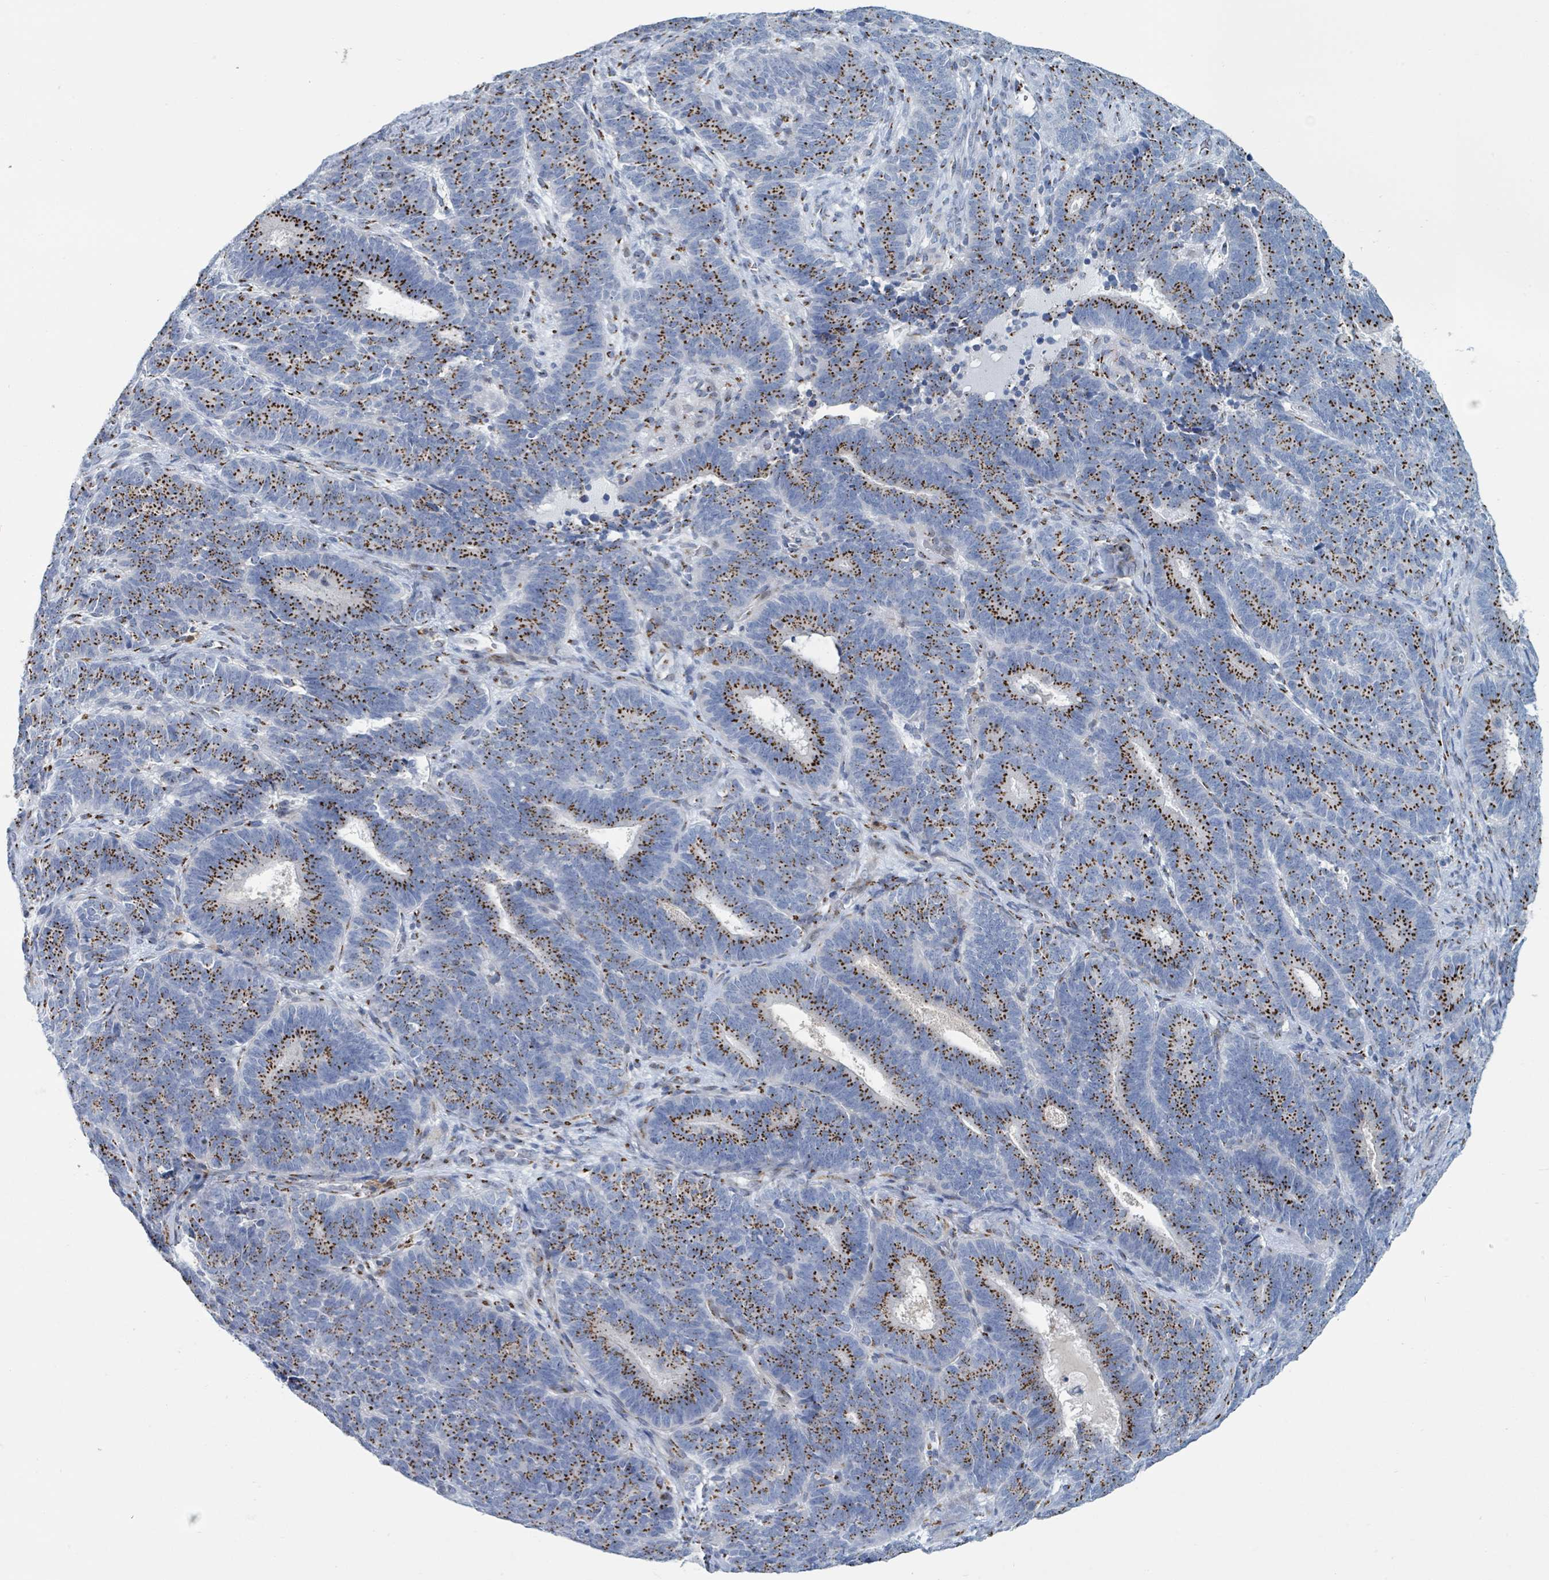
{"staining": {"intensity": "strong", "quantity": "25%-75%", "location": "cytoplasmic/membranous"}, "tissue": "endometrial cancer", "cell_type": "Tumor cells", "image_type": "cancer", "snomed": [{"axis": "morphology", "description": "Adenocarcinoma, NOS"}, {"axis": "topography", "description": "Endometrium"}], "caption": "Protein staining of endometrial adenocarcinoma tissue exhibits strong cytoplasmic/membranous staining in about 25%-75% of tumor cells.", "gene": "DCAF5", "patient": {"sex": "female", "age": 70}}